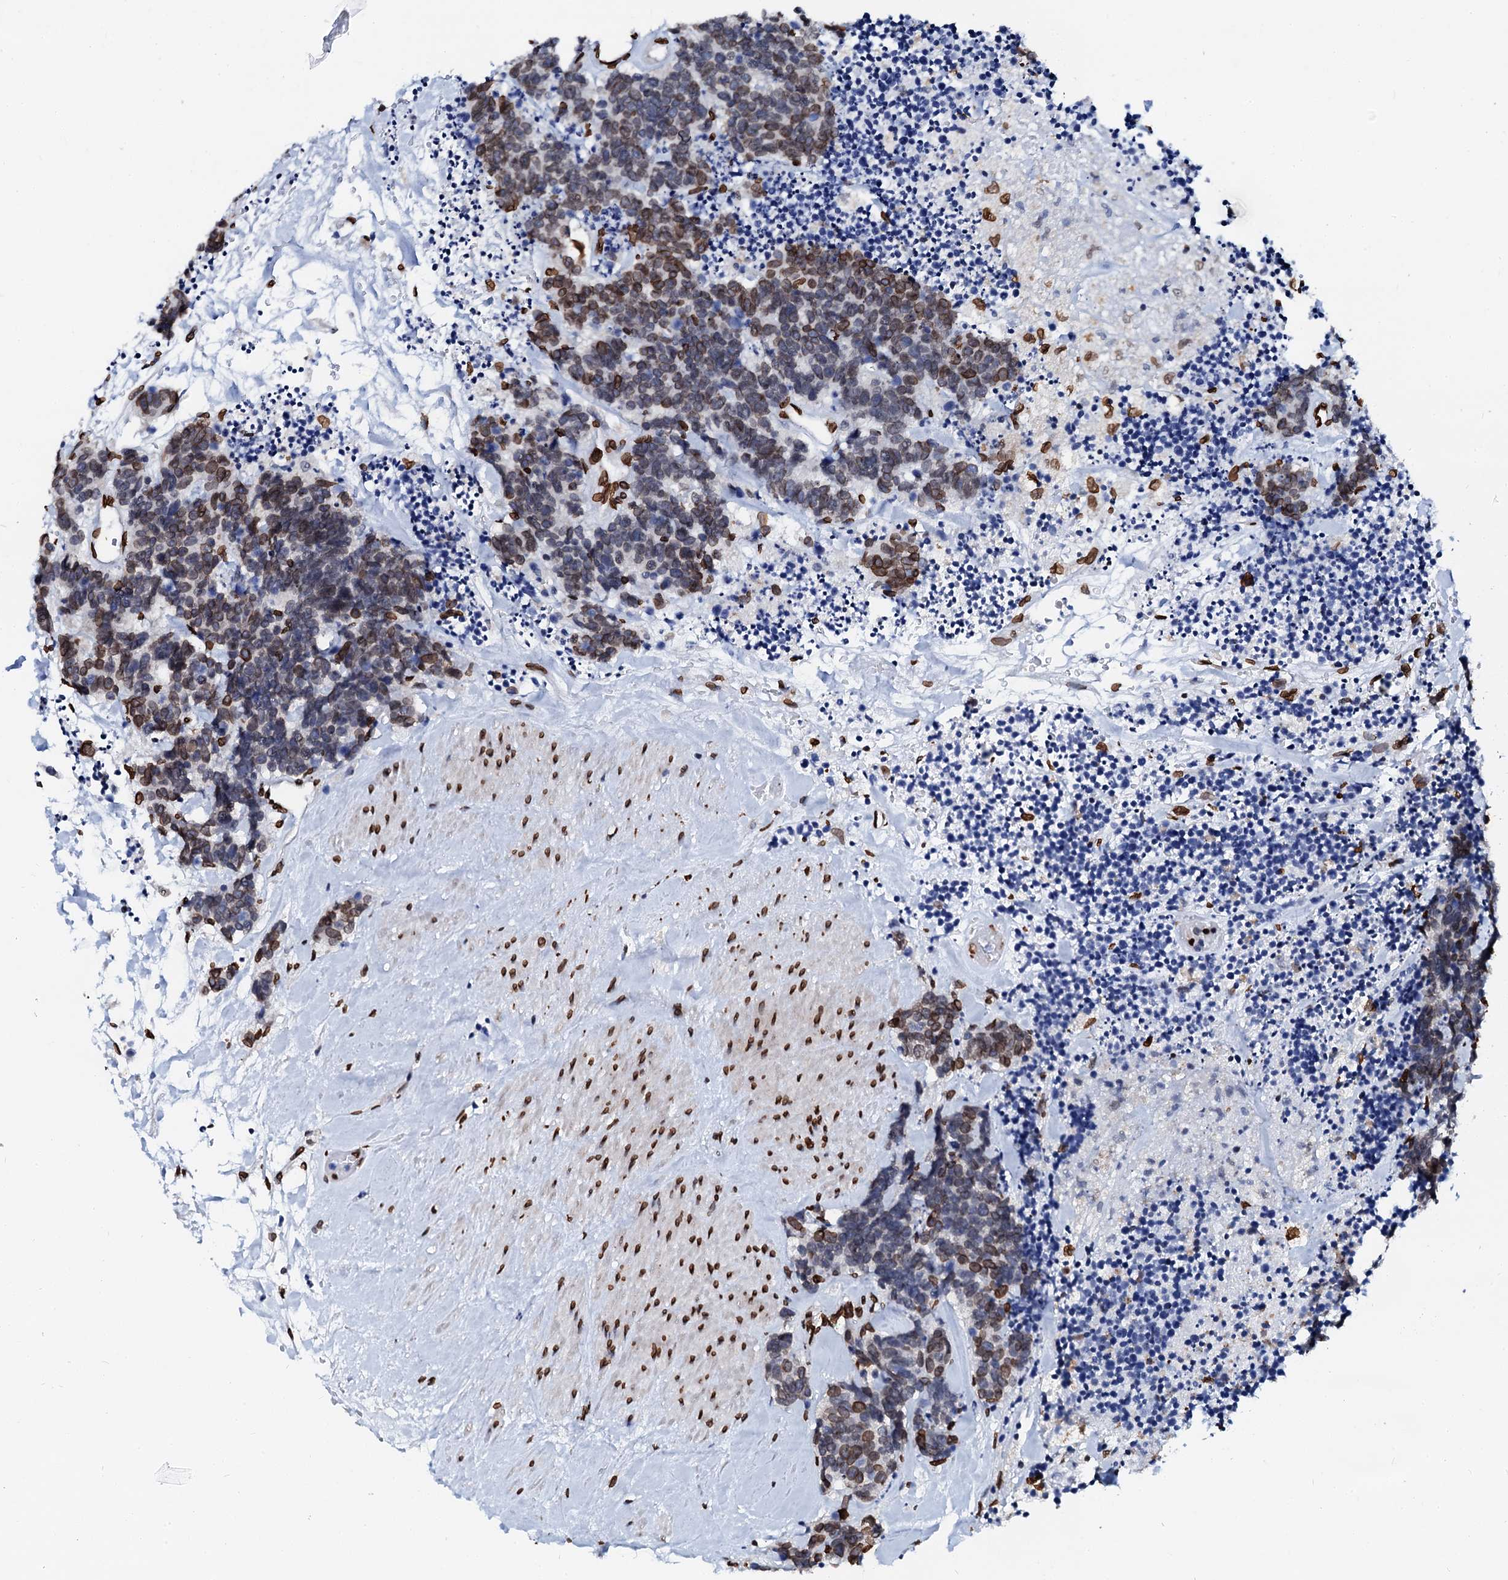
{"staining": {"intensity": "moderate", "quantity": "25%-75%", "location": "cytoplasmic/membranous,nuclear"}, "tissue": "carcinoid", "cell_type": "Tumor cells", "image_type": "cancer", "snomed": [{"axis": "morphology", "description": "Carcinoma, NOS"}, {"axis": "morphology", "description": "Carcinoid, malignant, NOS"}, {"axis": "topography", "description": "Urinary bladder"}], "caption": "This micrograph displays immunohistochemistry staining of human carcinoma, with medium moderate cytoplasmic/membranous and nuclear expression in about 25%-75% of tumor cells.", "gene": "KATNAL2", "patient": {"sex": "male", "age": 57}}